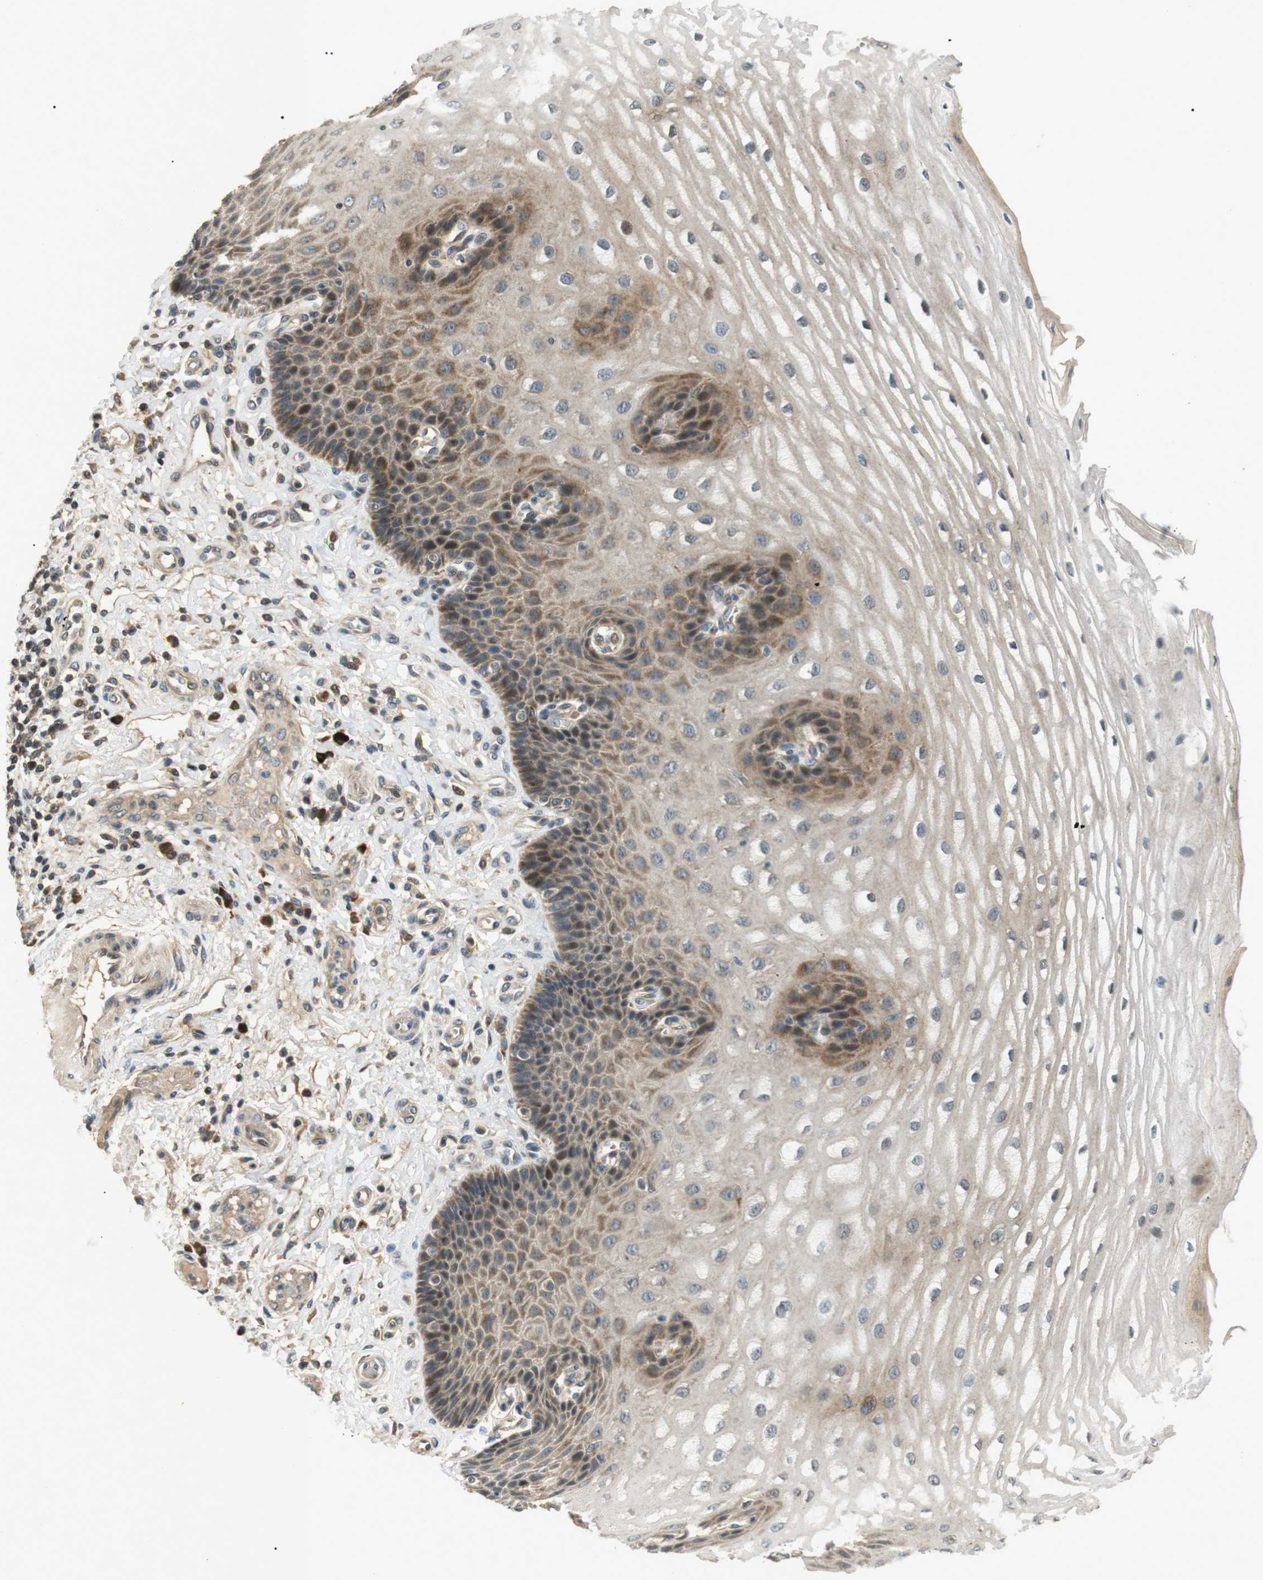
{"staining": {"intensity": "moderate", "quantity": "25%-75%", "location": "cytoplasmic/membranous,nuclear"}, "tissue": "esophagus", "cell_type": "Squamous epithelial cells", "image_type": "normal", "snomed": [{"axis": "morphology", "description": "Normal tissue, NOS"}, {"axis": "topography", "description": "Esophagus"}], "caption": "The histopathology image demonstrates immunohistochemical staining of normal esophagus. There is moderate cytoplasmic/membranous,nuclear staining is identified in about 25%-75% of squamous epithelial cells.", "gene": "HSPA13", "patient": {"sex": "male", "age": 54}}